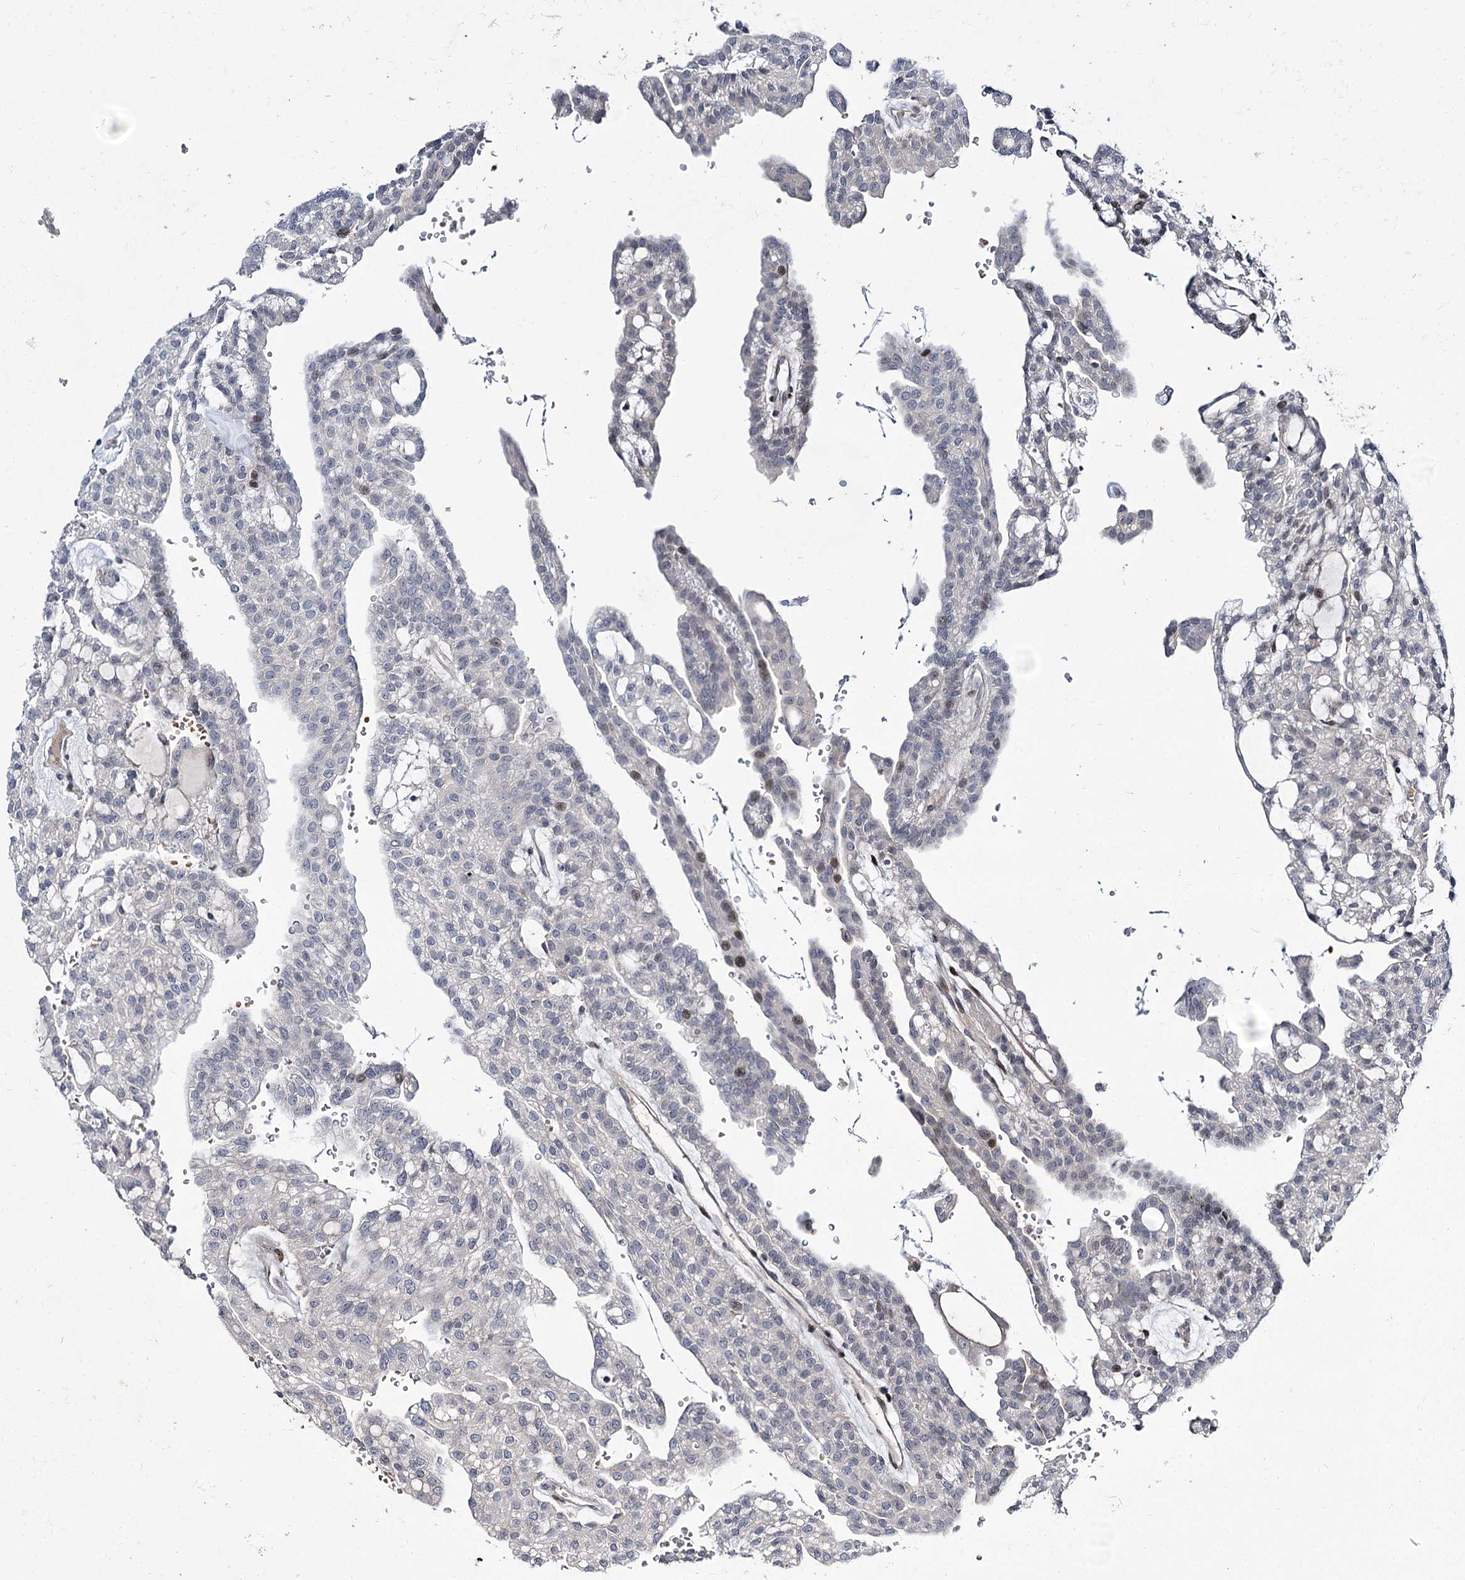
{"staining": {"intensity": "negative", "quantity": "none", "location": "none"}, "tissue": "renal cancer", "cell_type": "Tumor cells", "image_type": "cancer", "snomed": [{"axis": "morphology", "description": "Adenocarcinoma, NOS"}, {"axis": "topography", "description": "Kidney"}], "caption": "There is no significant staining in tumor cells of renal cancer.", "gene": "ITFG2", "patient": {"sex": "male", "age": 63}}